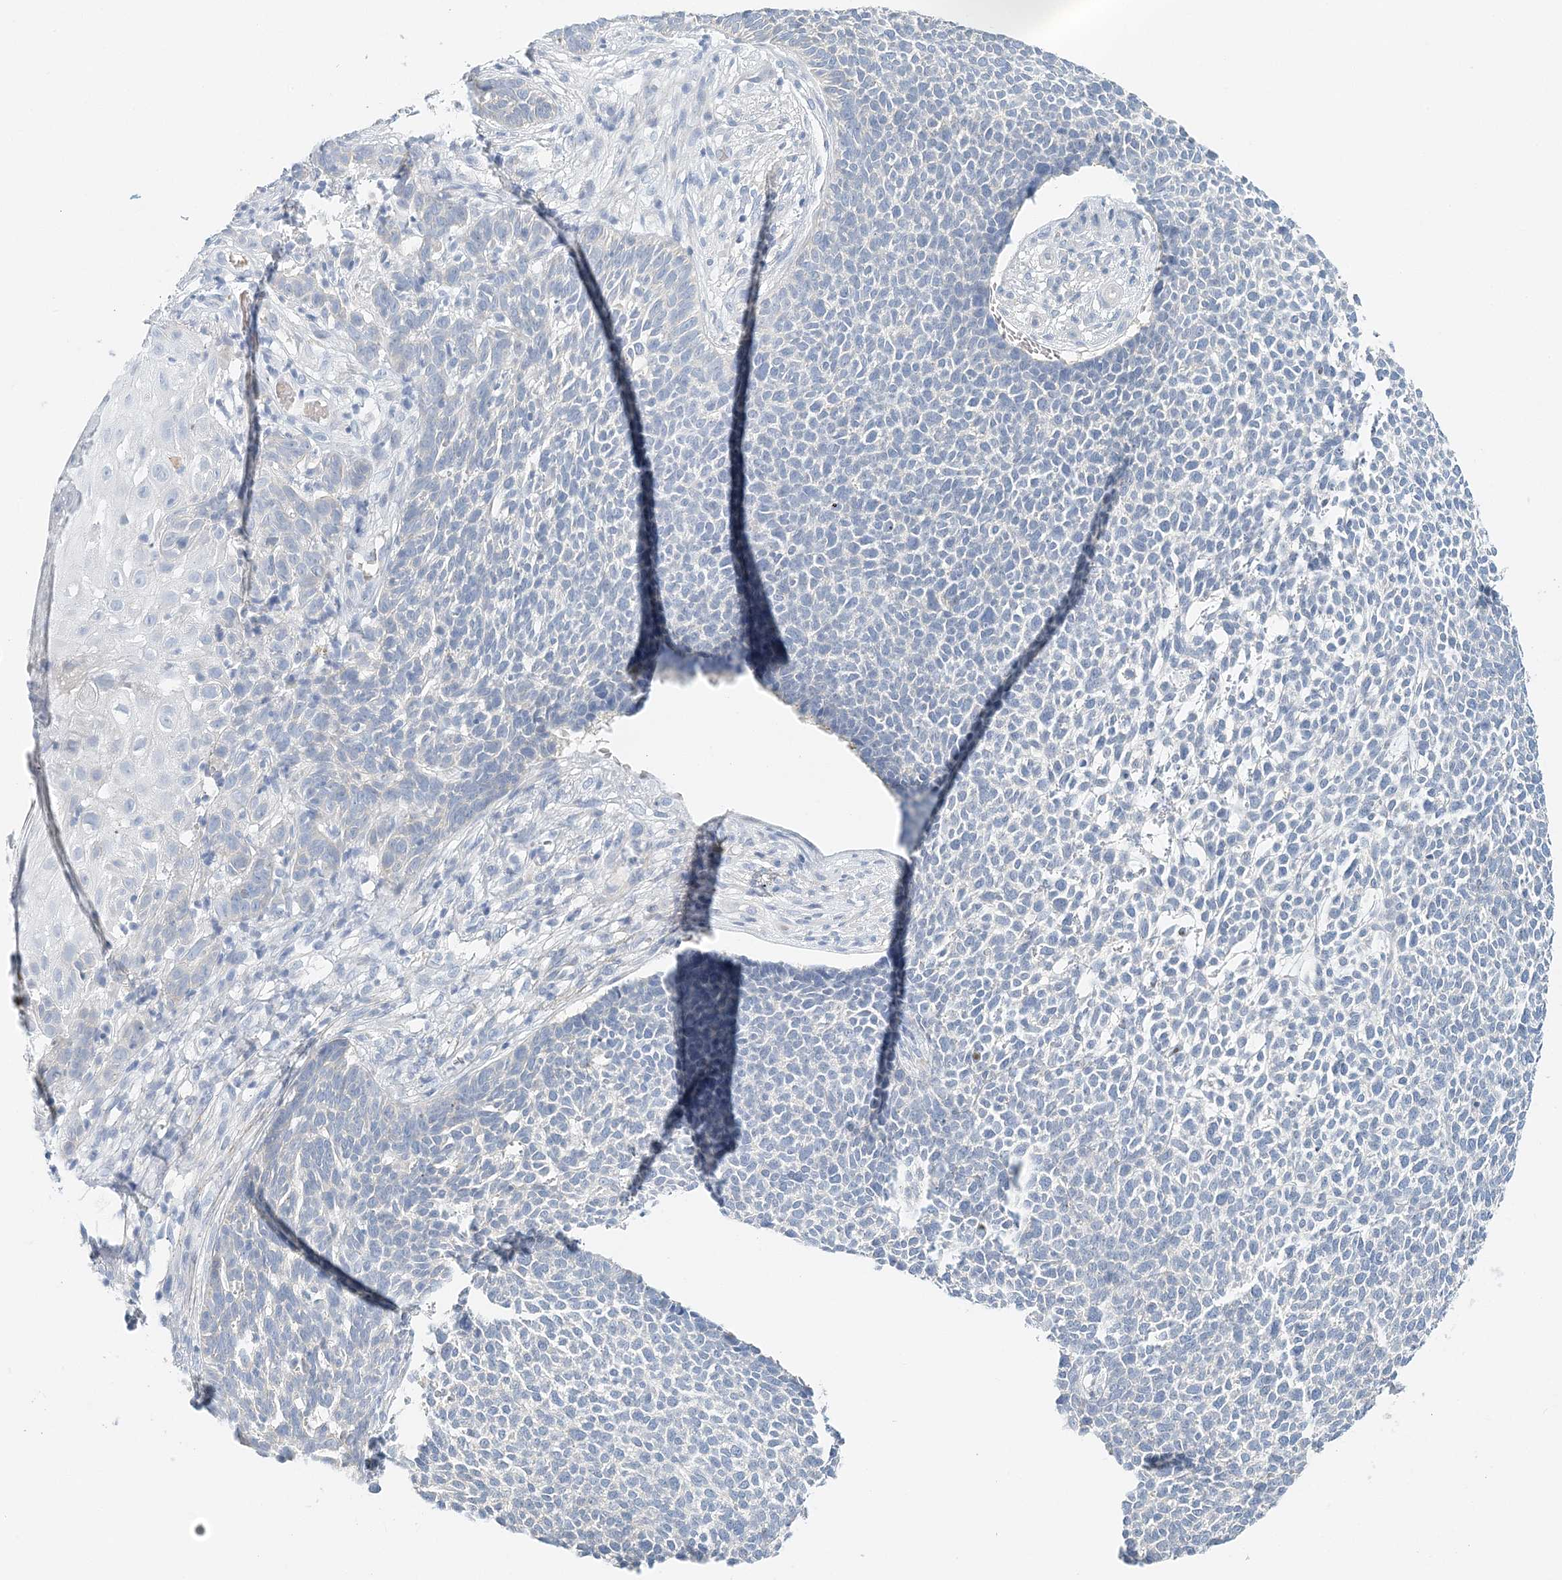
{"staining": {"intensity": "negative", "quantity": "none", "location": "none"}, "tissue": "skin cancer", "cell_type": "Tumor cells", "image_type": "cancer", "snomed": [{"axis": "morphology", "description": "Basal cell carcinoma"}, {"axis": "topography", "description": "Skin"}], "caption": "Micrograph shows no protein staining in tumor cells of basal cell carcinoma (skin) tissue.", "gene": "VILL", "patient": {"sex": "female", "age": 84}}